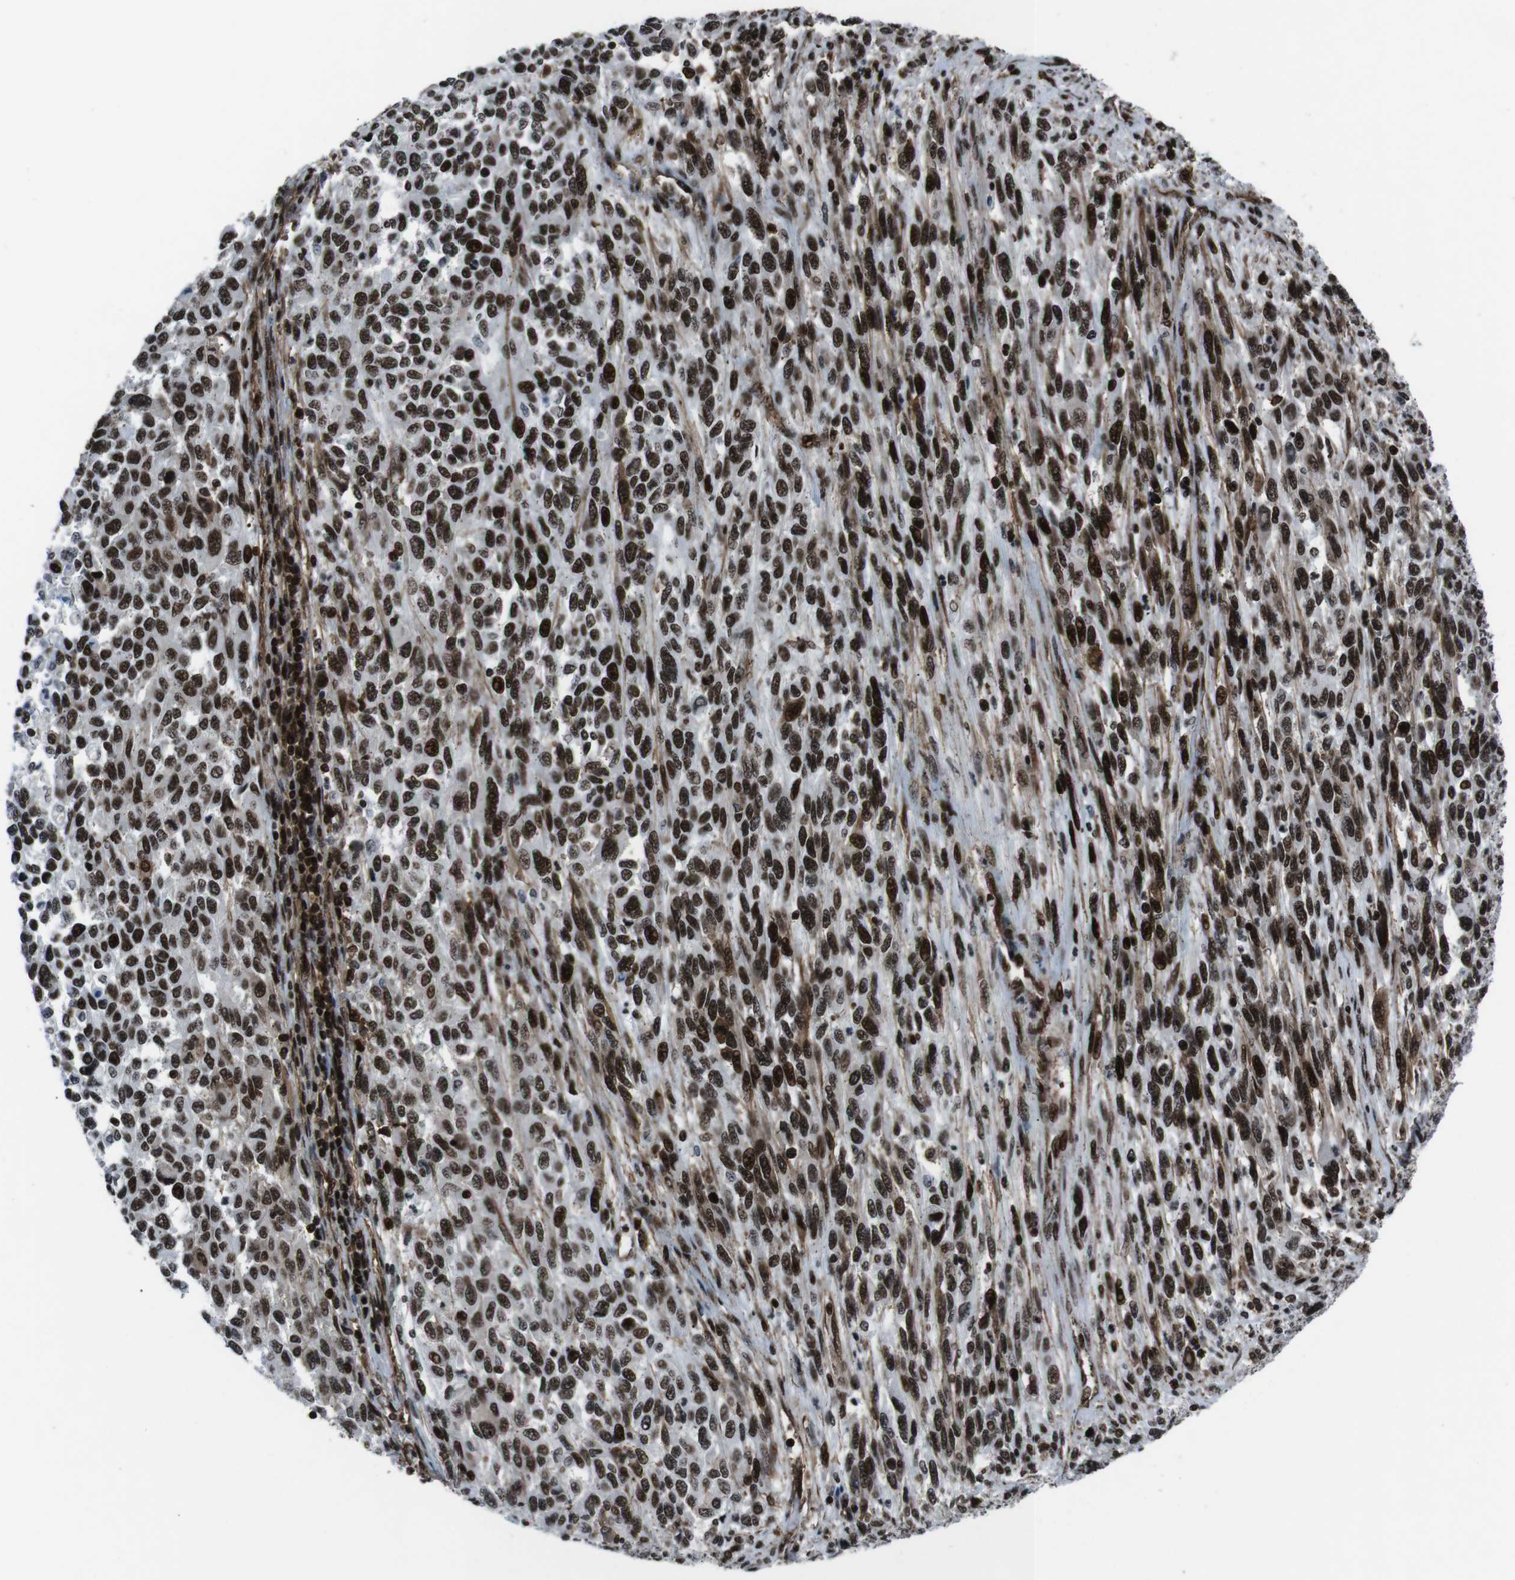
{"staining": {"intensity": "strong", "quantity": ">75%", "location": "nuclear"}, "tissue": "melanoma", "cell_type": "Tumor cells", "image_type": "cancer", "snomed": [{"axis": "morphology", "description": "Malignant melanoma, Metastatic site"}, {"axis": "topography", "description": "Lymph node"}], "caption": "IHC micrograph of human malignant melanoma (metastatic site) stained for a protein (brown), which exhibits high levels of strong nuclear expression in approximately >75% of tumor cells.", "gene": "HNRNPU", "patient": {"sex": "male", "age": 61}}